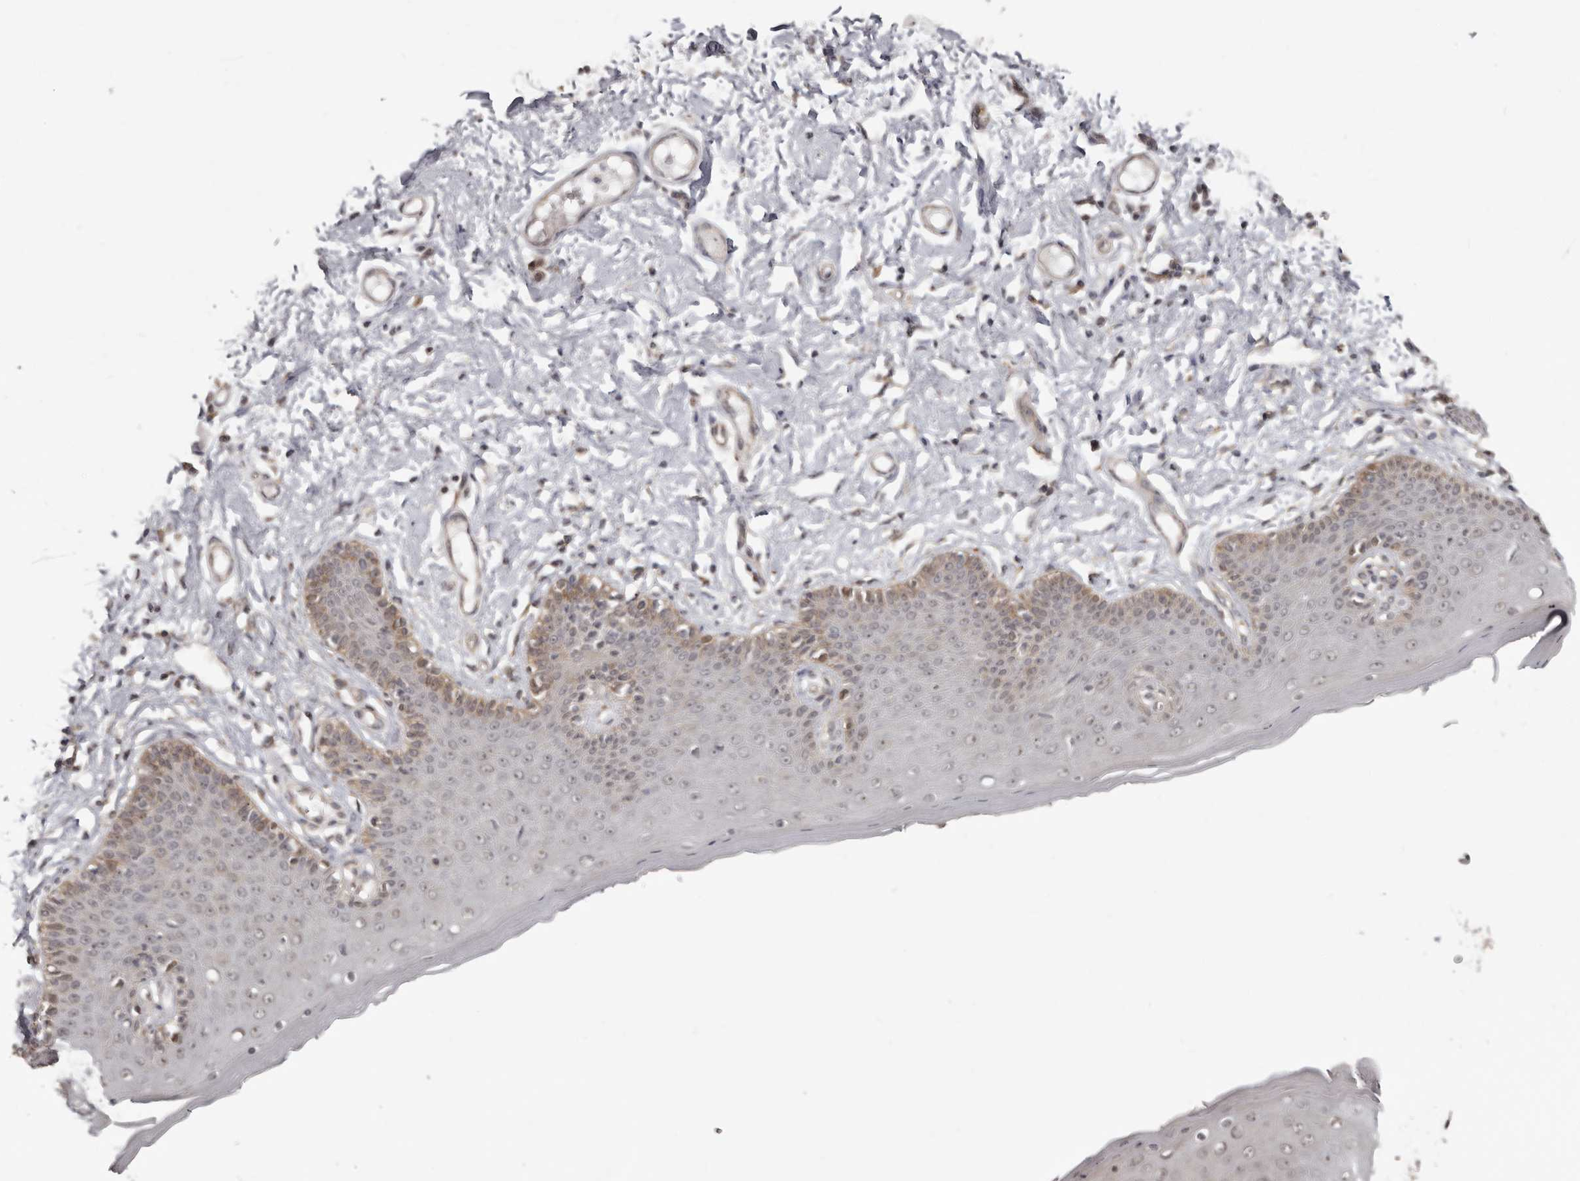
{"staining": {"intensity": "moderate", "quantity": "25%-75%", "location": "cytoplasmic/membranous,nuclear"}, "tissue": "skin", "cell_type": "Epidermal cells", "image_type": "normal", "snomed": [{"axis": "morphology", "description": "Normal tissue, NOS"}, {"axis": "topography", "description": "Vulva"}], "caption": "Protein expression analysis of normal human skin reveals moderate cytoplasmic/membranous,nuclear expression in about 25%-75% of epidermal cells. (brown staining indicates protein expression, while blue staining denotes nuclei).", "gene": "BAD", "patient": {"sex": "female", "age": 66}}